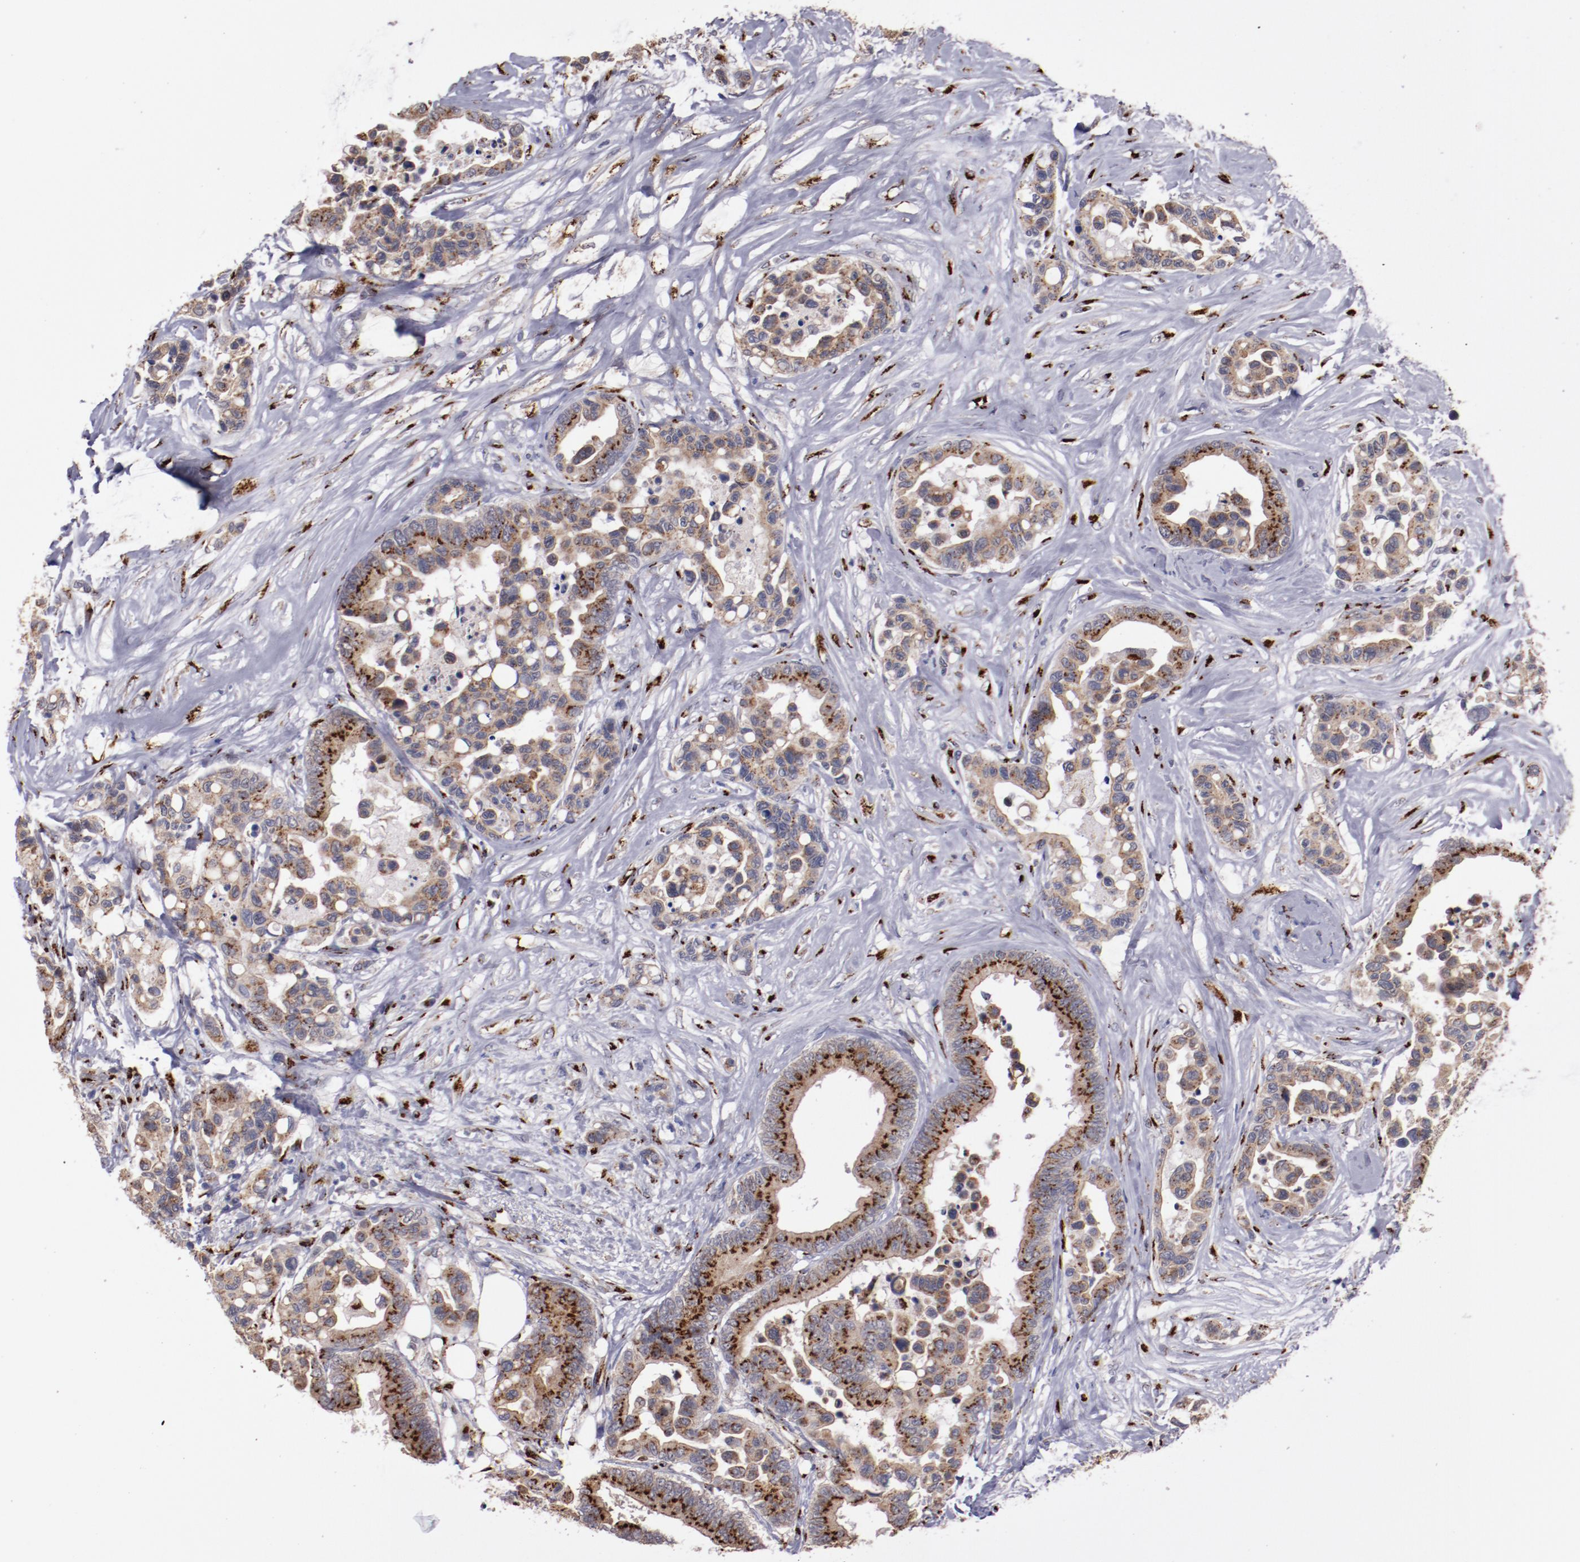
{"staining": {"intensity": "strong", "quantity": ">75%", "location": "cytoplasmic/membranous"}, "tissue": "colorectal cancer", "cell_type": "Tumor cells", "image_type": "cancer", "snomed": [{"axis": "morphology", "description": "Adenocarcinoma, NOS"}, {"axis": "topography", "description": "Colon"}], "caption": "This is an image of immunohistochemistry staining of colorectal adenocarcinoma, which shows strong expression in the cytoplasmic/membranous of tumor cells.", "gene": "GOLIM4", "patient": {"sex": "male", "age": 82}}